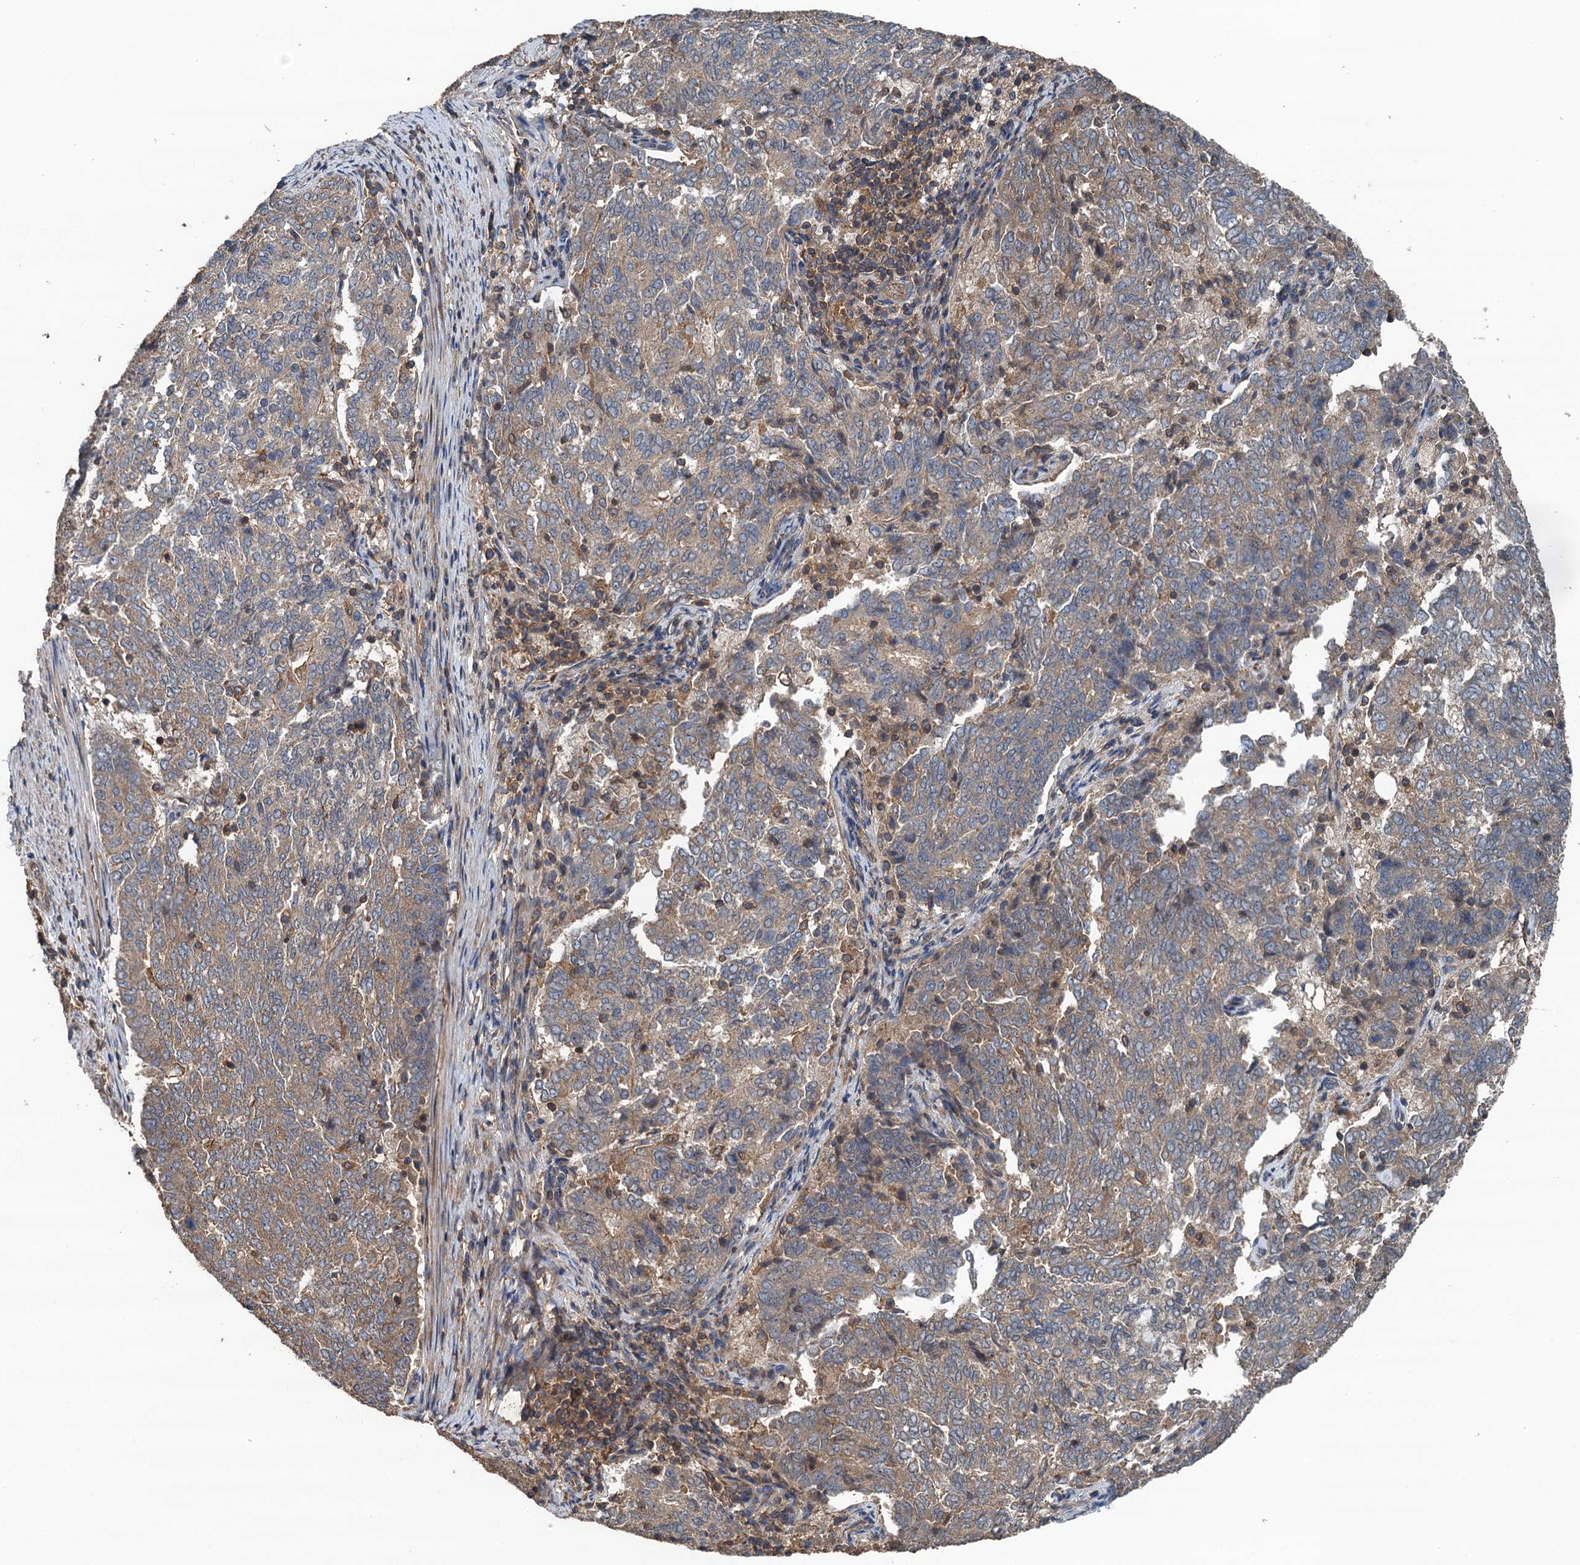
{"staining": {"intensity": "weak", "quantity": ">75%", "location": "cytoplasmic/membranous"}, "tissue": "endometrial cancer", "cell_type": "Tumor cells", "image_type": "cancer", "snomed": [{"axis": "morphology", "description": "Adenocarcinoma, NOS"}, {"axis": "topography", "description": "Endometrium"}], "caption": "Immunohistochemical staining of human endometrial cancer displays weak cytoplasmic/membranous protein positivity in approximately >75% of tumor cells.", "gene": "BORCS5", "patient": {"sex": "female", "age": 80}}